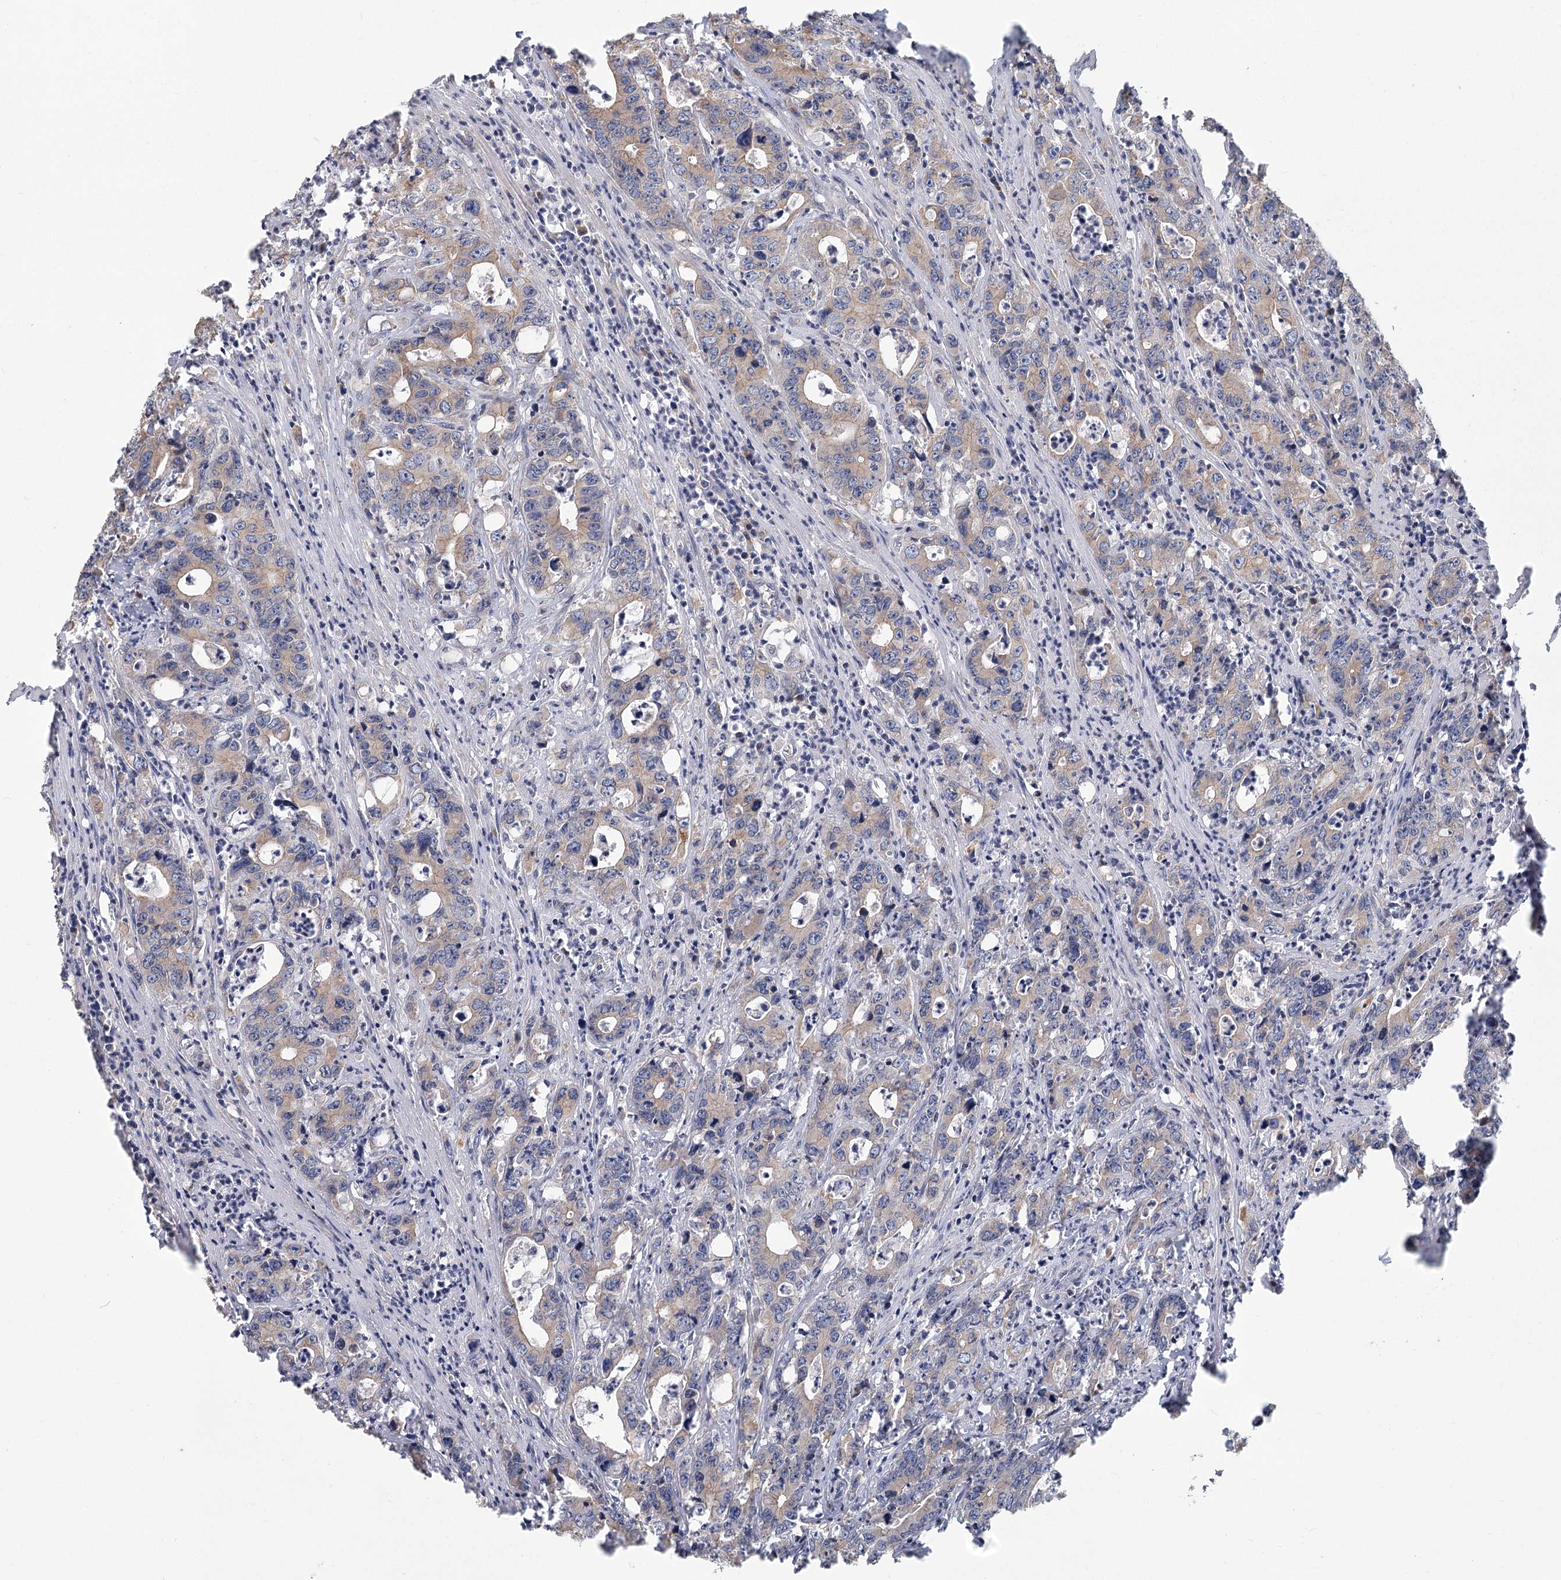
{"staining": {"intensity": "negative", "quantity": "none", "location": "none"}, "tissue": "colorectal cancer", "cell_type": "Tumor cells", "image_type": "cancer", "snomed": [{"axis": "morphology", "description": "Adenocarcinoma, NOS"}, {"axis": "topography", "description": "Colon"}], "caption": "Image shows no significant protein positivity in tumor cells of colorectal adenocarcinoma.", "gene": "CNTLN", "patient": {"sex": "female", "age": 75}}